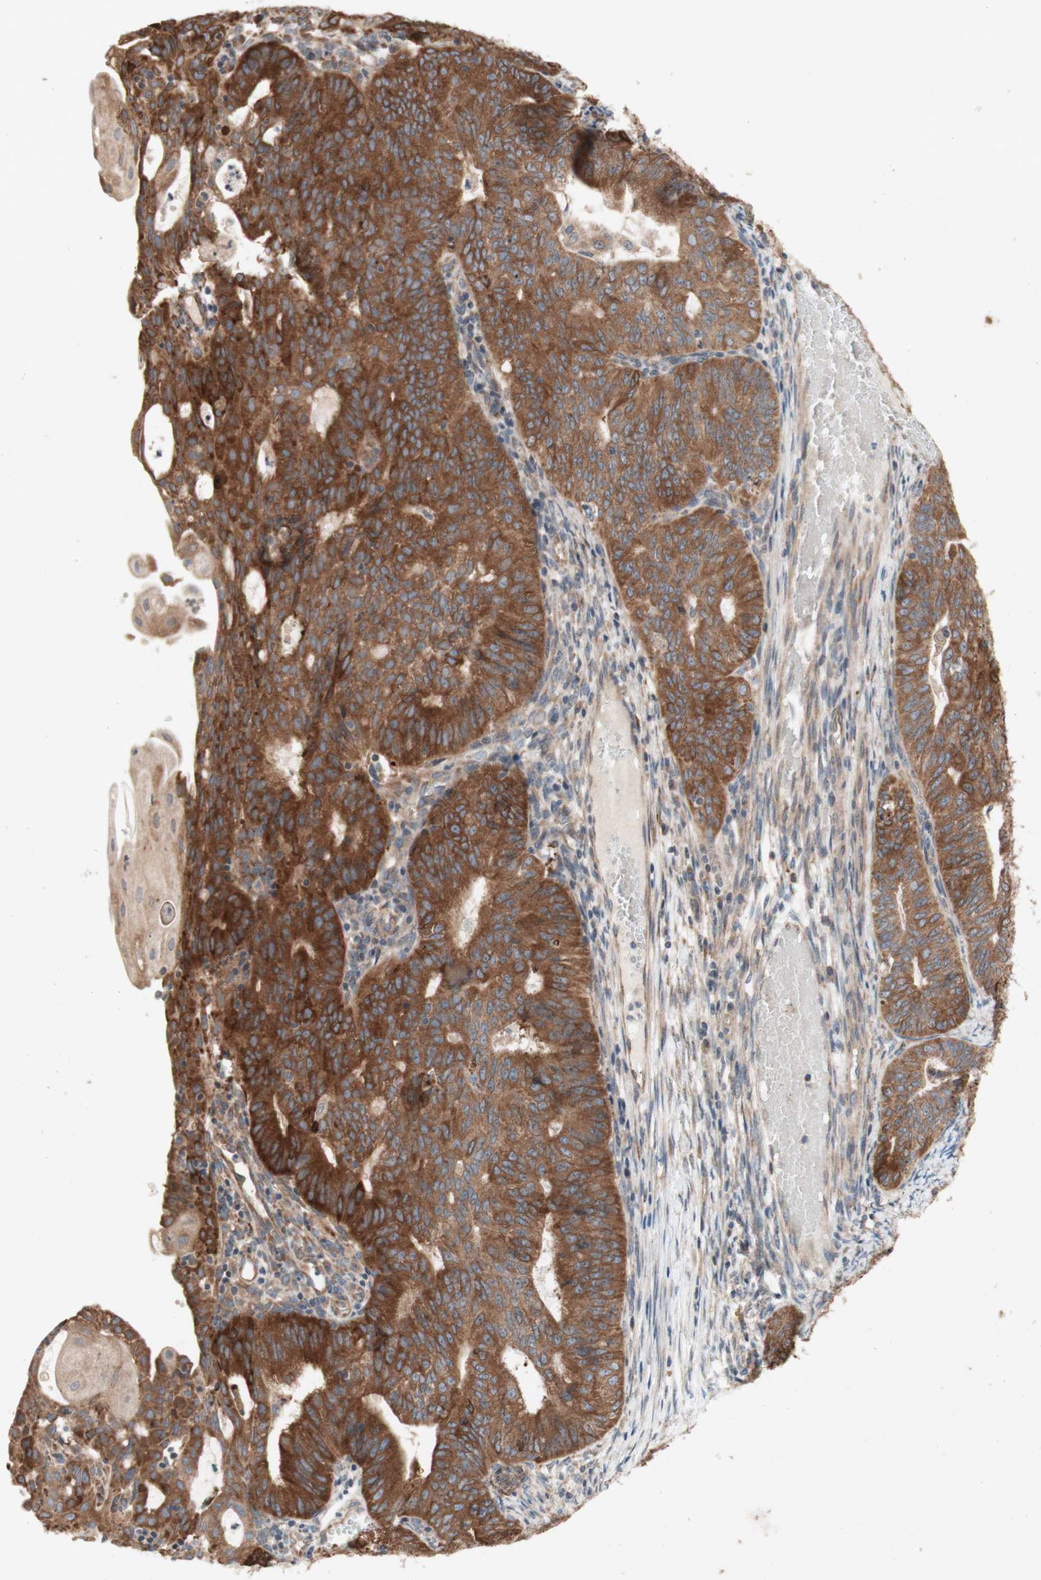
{"staining": {"intensity": "strong", "quantity": ">75%", "location": "cytoplasmic/membranous"}, "tissue": "endometrial cancer", "cell_type": "Tumor cells", "image_type": "cancer", "snomed": [{"axis": "morphology", "description": "Adenocarcinoma, NOS"}, {"axis": "topography", "description": "Endometrium"}], "caption": "Endometrial cancer (adenocarcinoma) stained with immunohistochemistry (IHC) reveals strong cytoplasmic/membranous positivity in approximately >75% of tumor cells.", "gene": "SOCS2", "patient": {"sex": "female", "age": 32}}